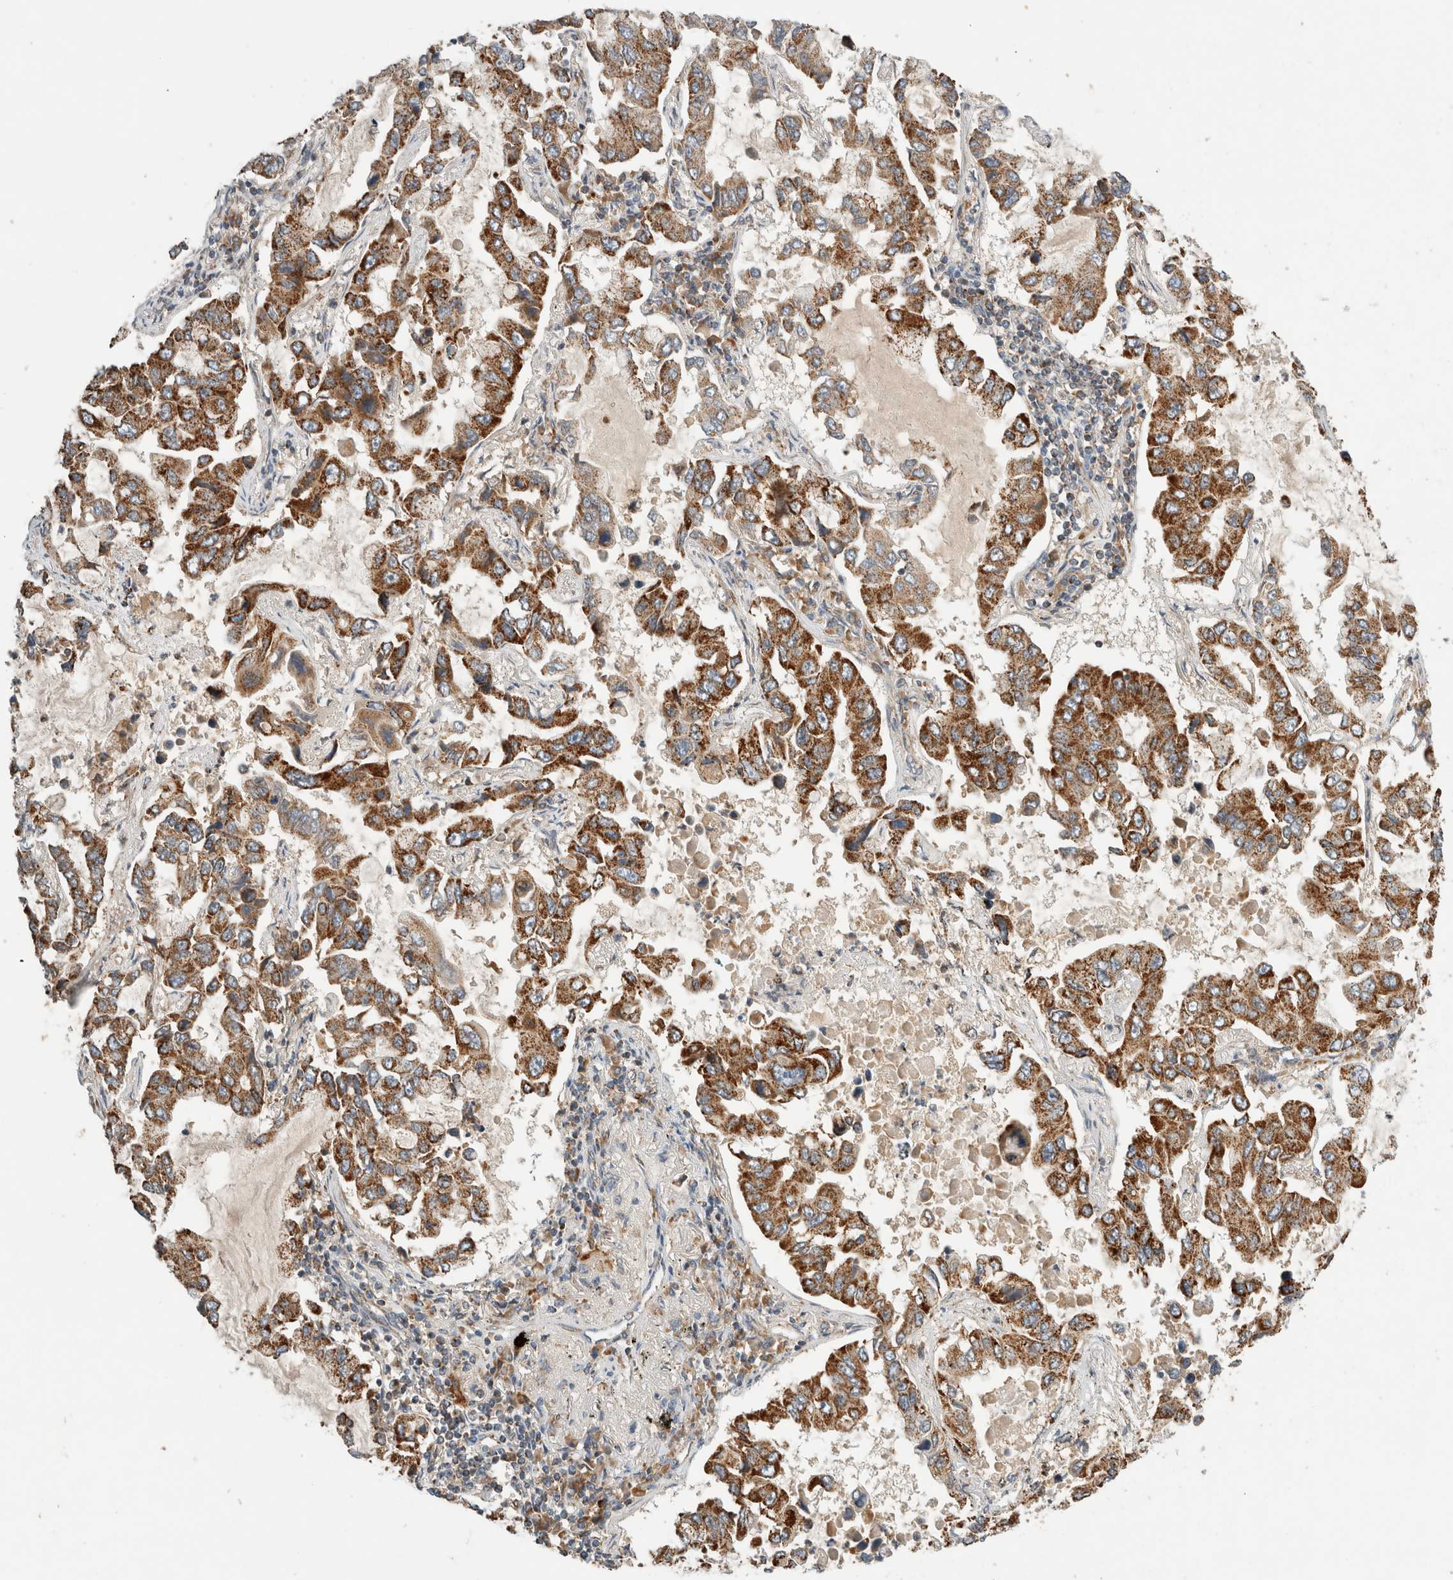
{"staining": {"intensity": "strong", "quantity": ">75%", "location": "cytoplasmic/membranous"}, "tissue": "lung cancer", "cell_type": "Tumor cells", "image_type": "cancer", "snomed": [{"axis": "morphology", "description": "Adenocarcinoma, NOS"}, {"axis": "topography", "description": "Lung"}], "caption": "This image exhibits IHC staining of lung cancer (adenocarcinoma), with high strong cytoplasmic/membranous staining in about >75% of tumor cells.", "gene": "AMPD1", "patient": {"sex": "male", "age": 64}}